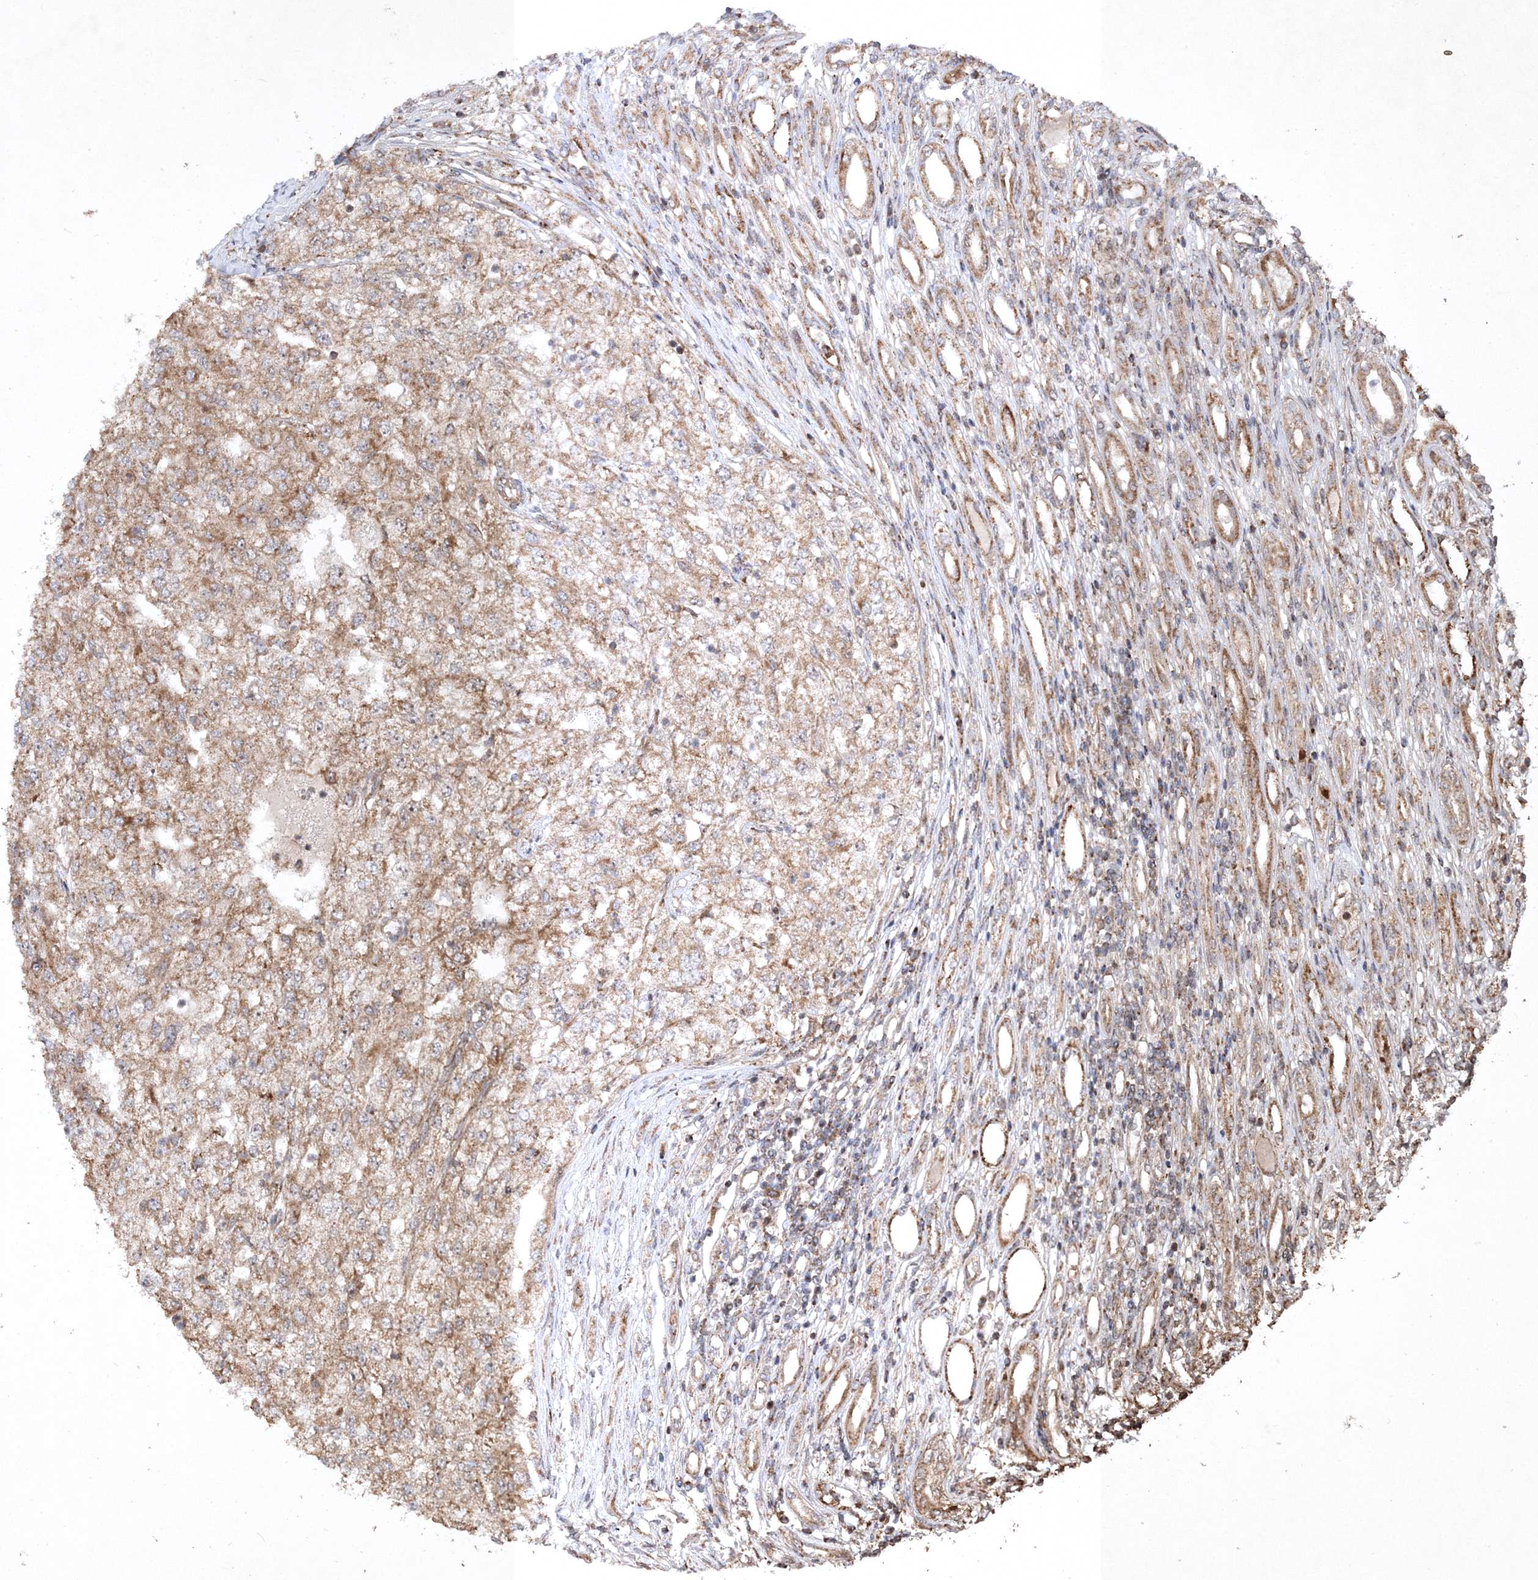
{"staining": {"intensity": "moderate", "quantity": ">75%", "location": "cytoplasmic/membranous"}, "tissue": "renal cancer", "cell_type": "Tumor cells", "image_type": "cancer", "snomed": [{"axis": "morphology", "description": "Adenocarcinoma, NOS"}, {"axis": "topography", "description": "Kidney"}], "caption": "Renal cancer stained for a protein demonstrates moderate cytoplasmic/membranous positivity in tumor cells.", "gene": "SCRN3", "patient": {"sex": "female", "age": 54}}